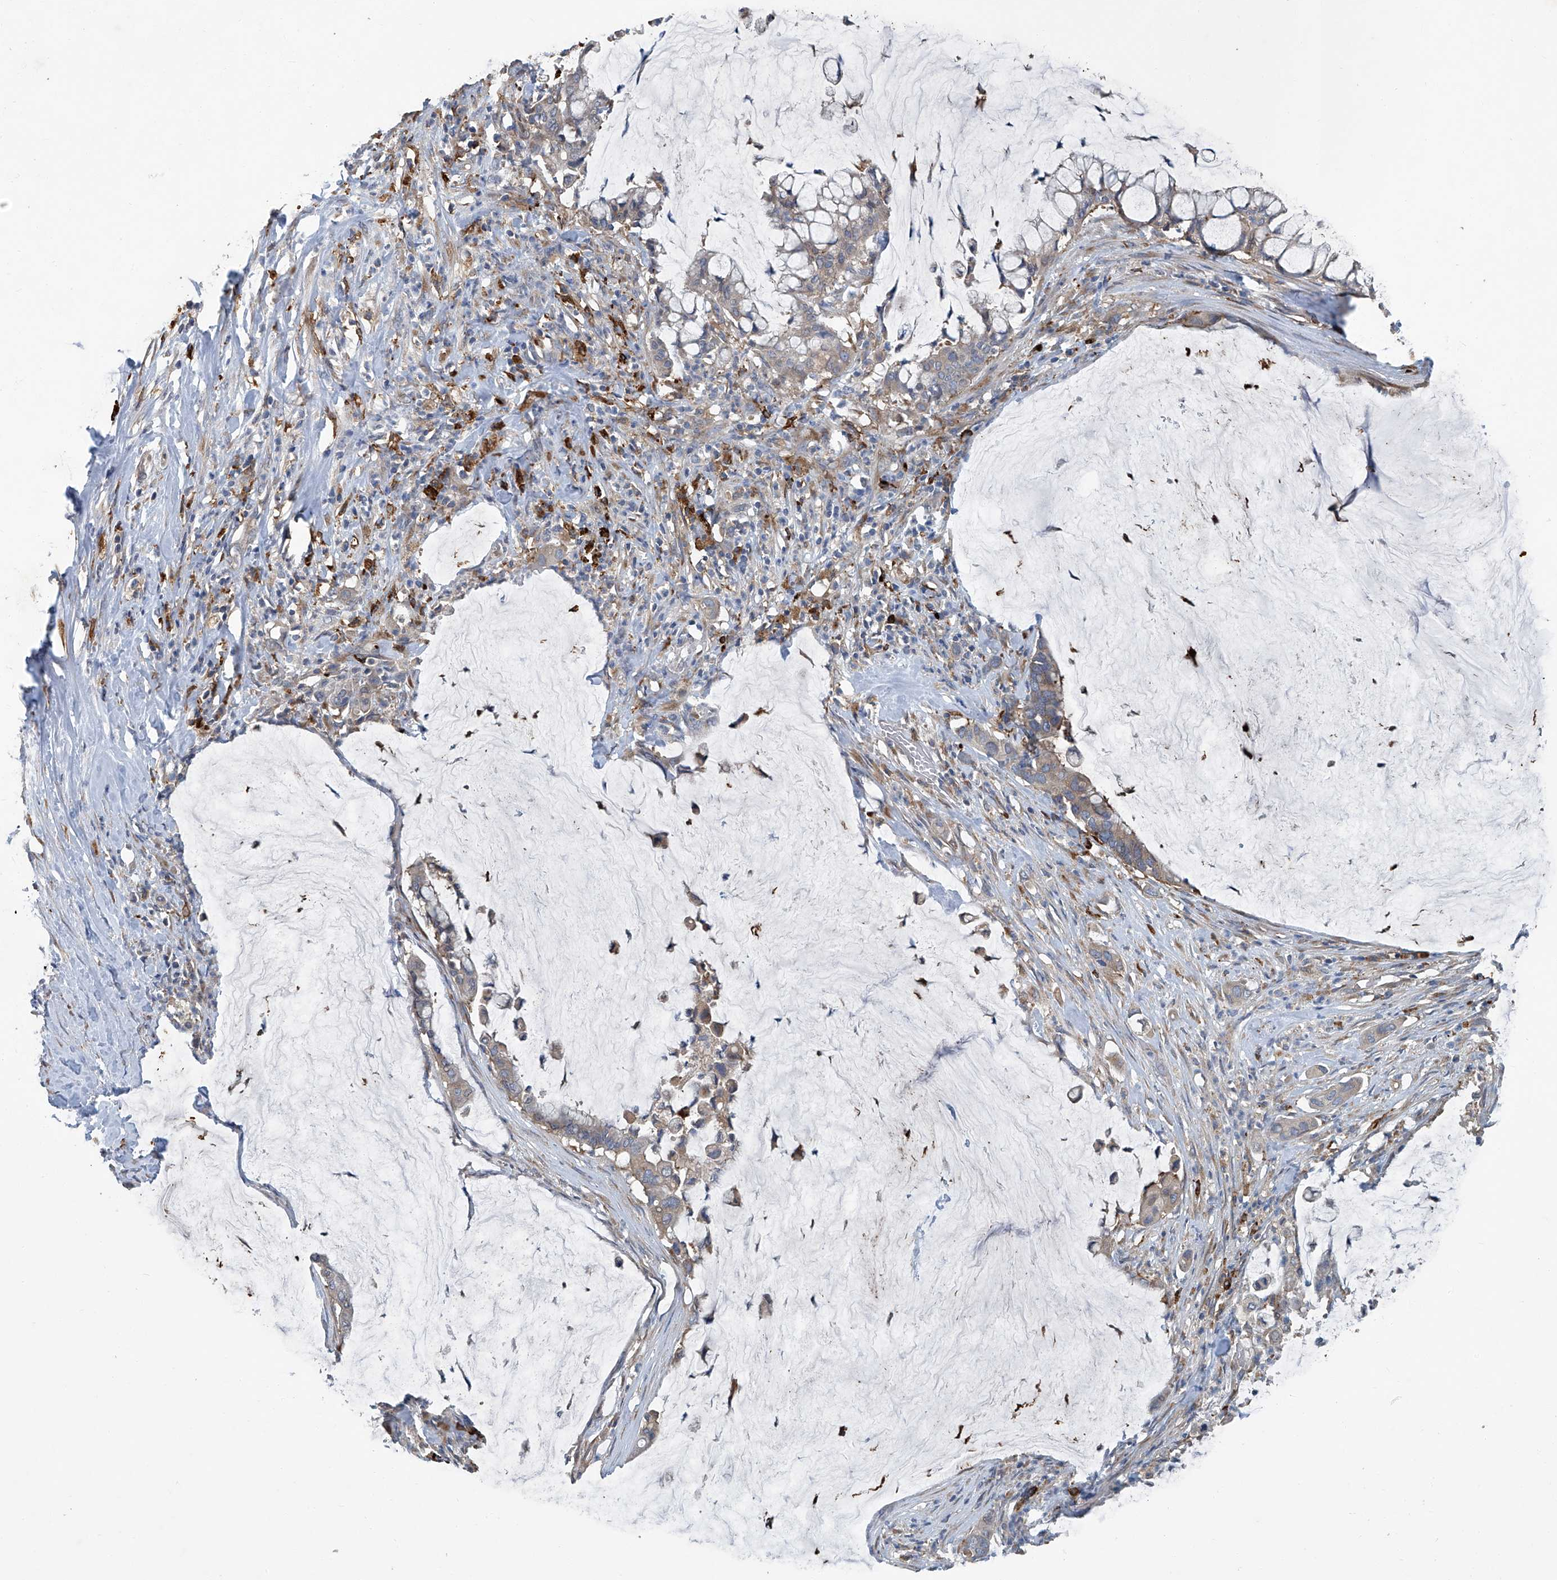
{"staining": {"intensity": "negative", "quantity": "none", "location": "none"}, "tissue": "pancreatic cancer", "cell_type": "Tumor cells", "image_type": "cancer", "snomed": [{"axis": "morphology", "description": "Adenocarcinoma, NOS"}, {"axis": "topography", "description": "Pancreas"}], "caption": "IHC of adenocarcinoma (pancreatic) exhibits no staining in tumor cells.", "gene": "FAM167A", "patient": {"sex": "male", "age": 41}}